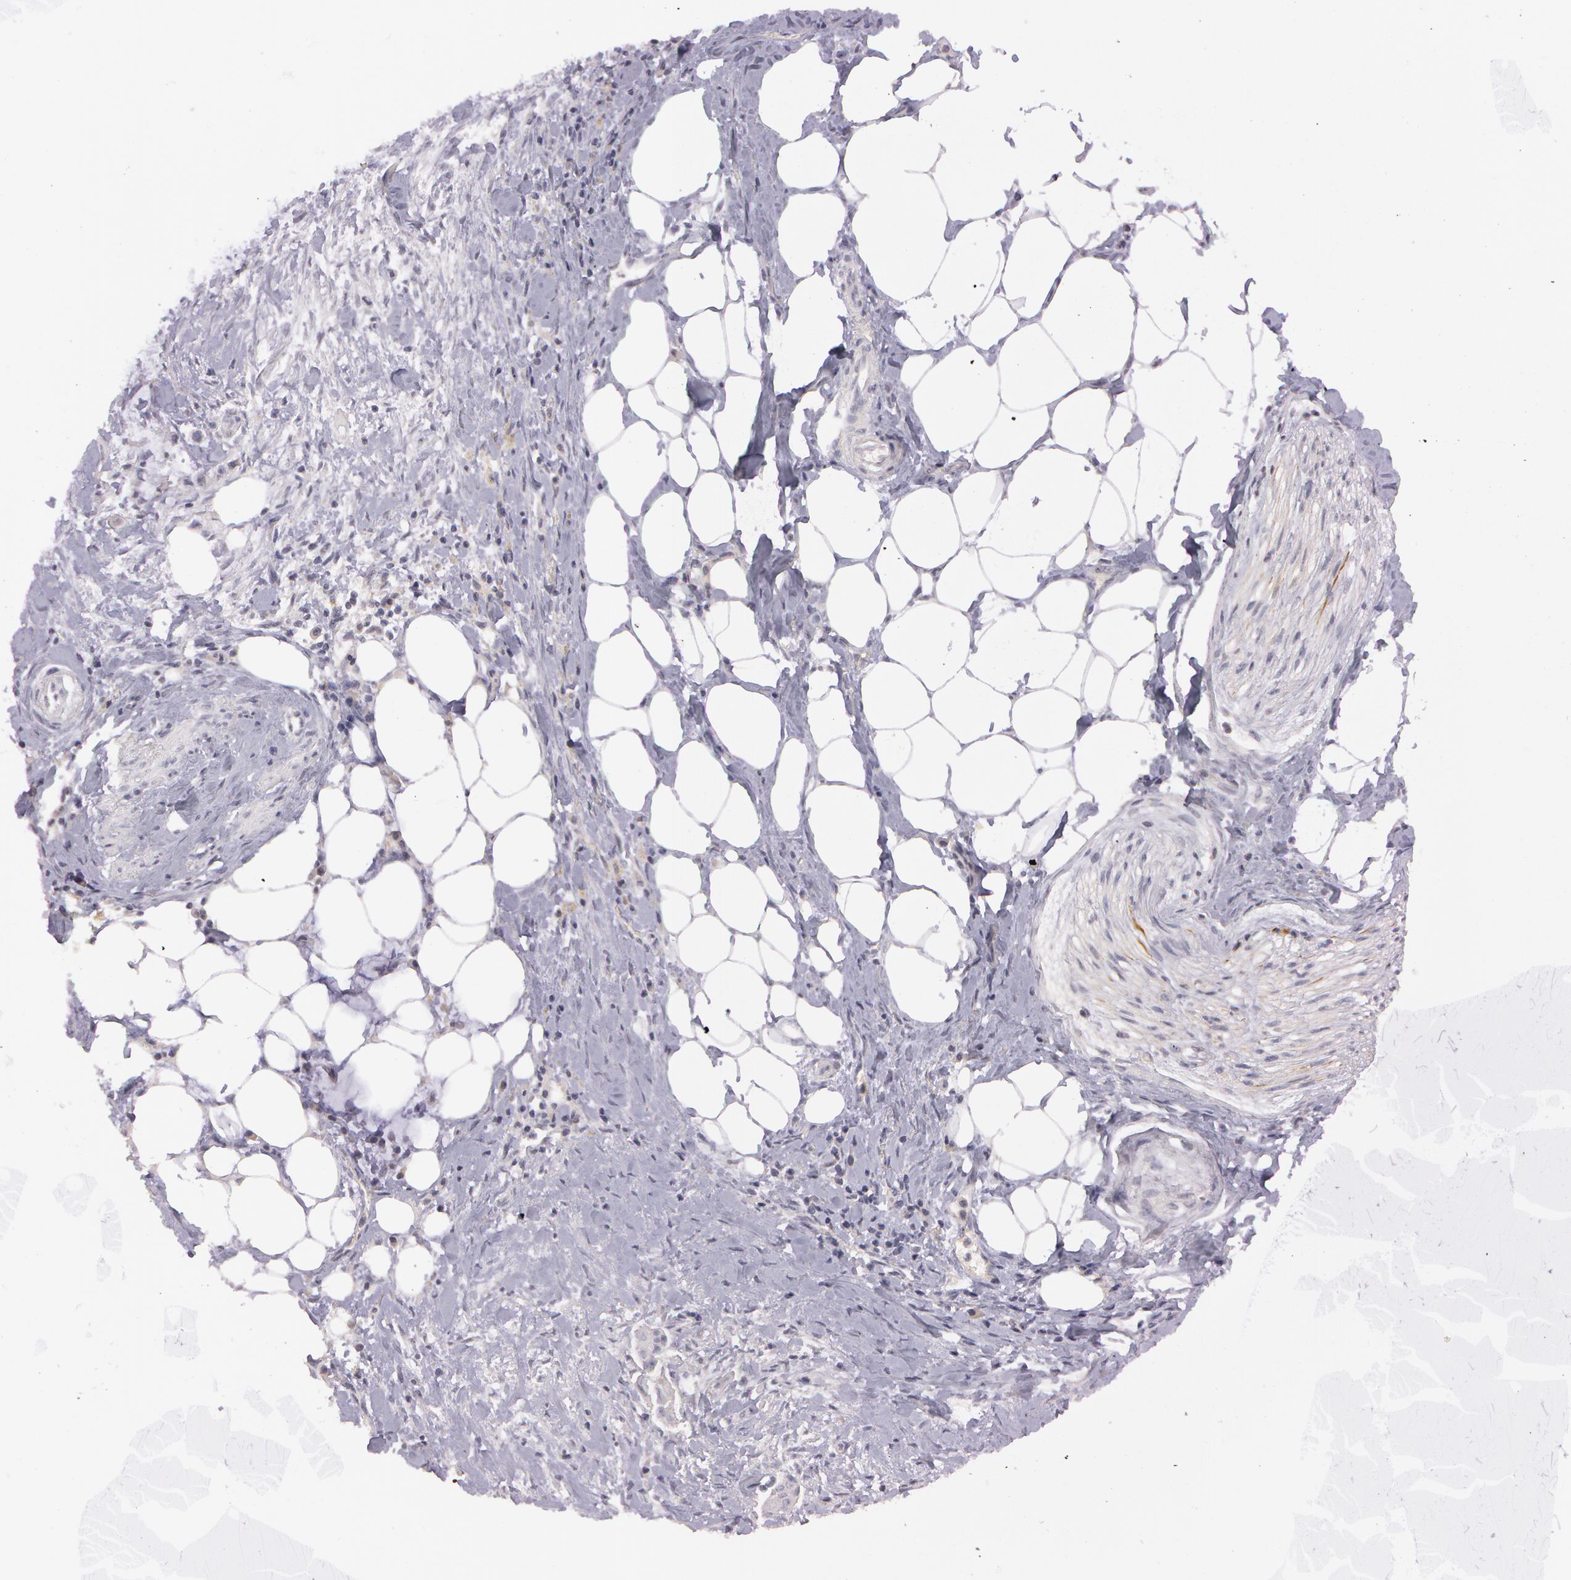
{"staining": {"intensity": "negative", "quantity": "none", "location": "none"}, "tissue": "pancreatic cancer", "cell_type": "Tumor cells", "image_type": "cancer", "snomed": [{"axis": "morphology", "description": "Adenocarcinoma, NOS"}, {"axis": "topography", "description": "Pancreas"}], "caption": "Tumor cells are negative for protein expression in human pancreatic adenocarcinoma.", "gene": "MXRA5", "patient": {"sex": "male", "age": 59}}